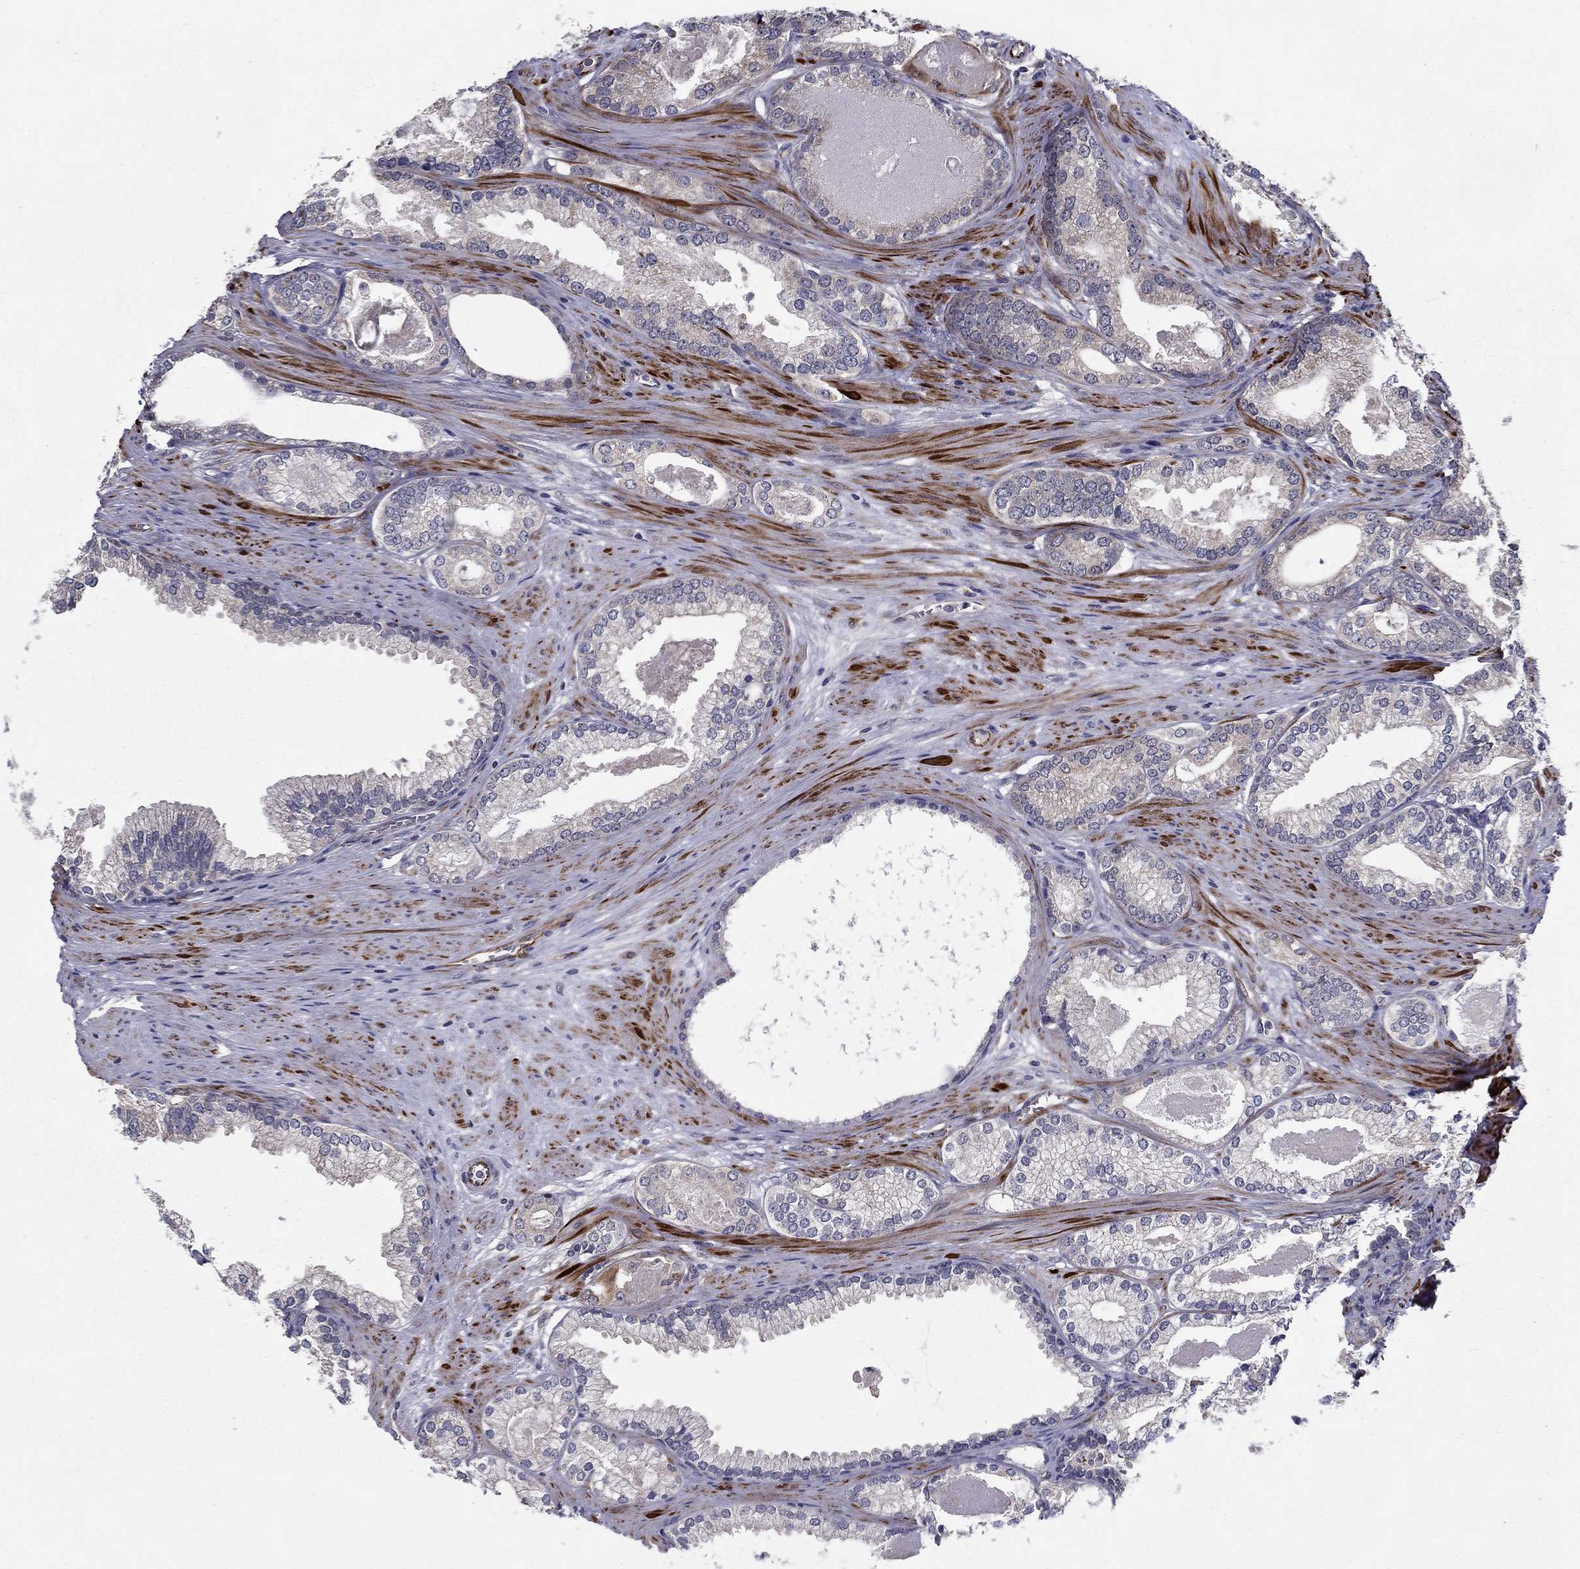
{"staining": {"intensity": "weak", "quantity": "<25%", "location": "cytoplasmic/membranous"}, "tissue": "prostate cancer", "cell_type": "Tumor cells", "image_type": "cancer", "snomed": [{"axis": "morphology", "description": "Adenocarcinoma, High grade"}, {"axis": "topography", "description": "Prostate and seminal vesicle, NOS"}], "caption": "High power microscopy image of an immunohistochemistry (IHC) micrograph of prostate cancer, revealing no significant positivity in tumor cells. (Immunohistochemistry (ihc), brightfield microscopy, high magnification).", "gene": "LACTB2", "patient": {"sex": "male", "age": 62}}